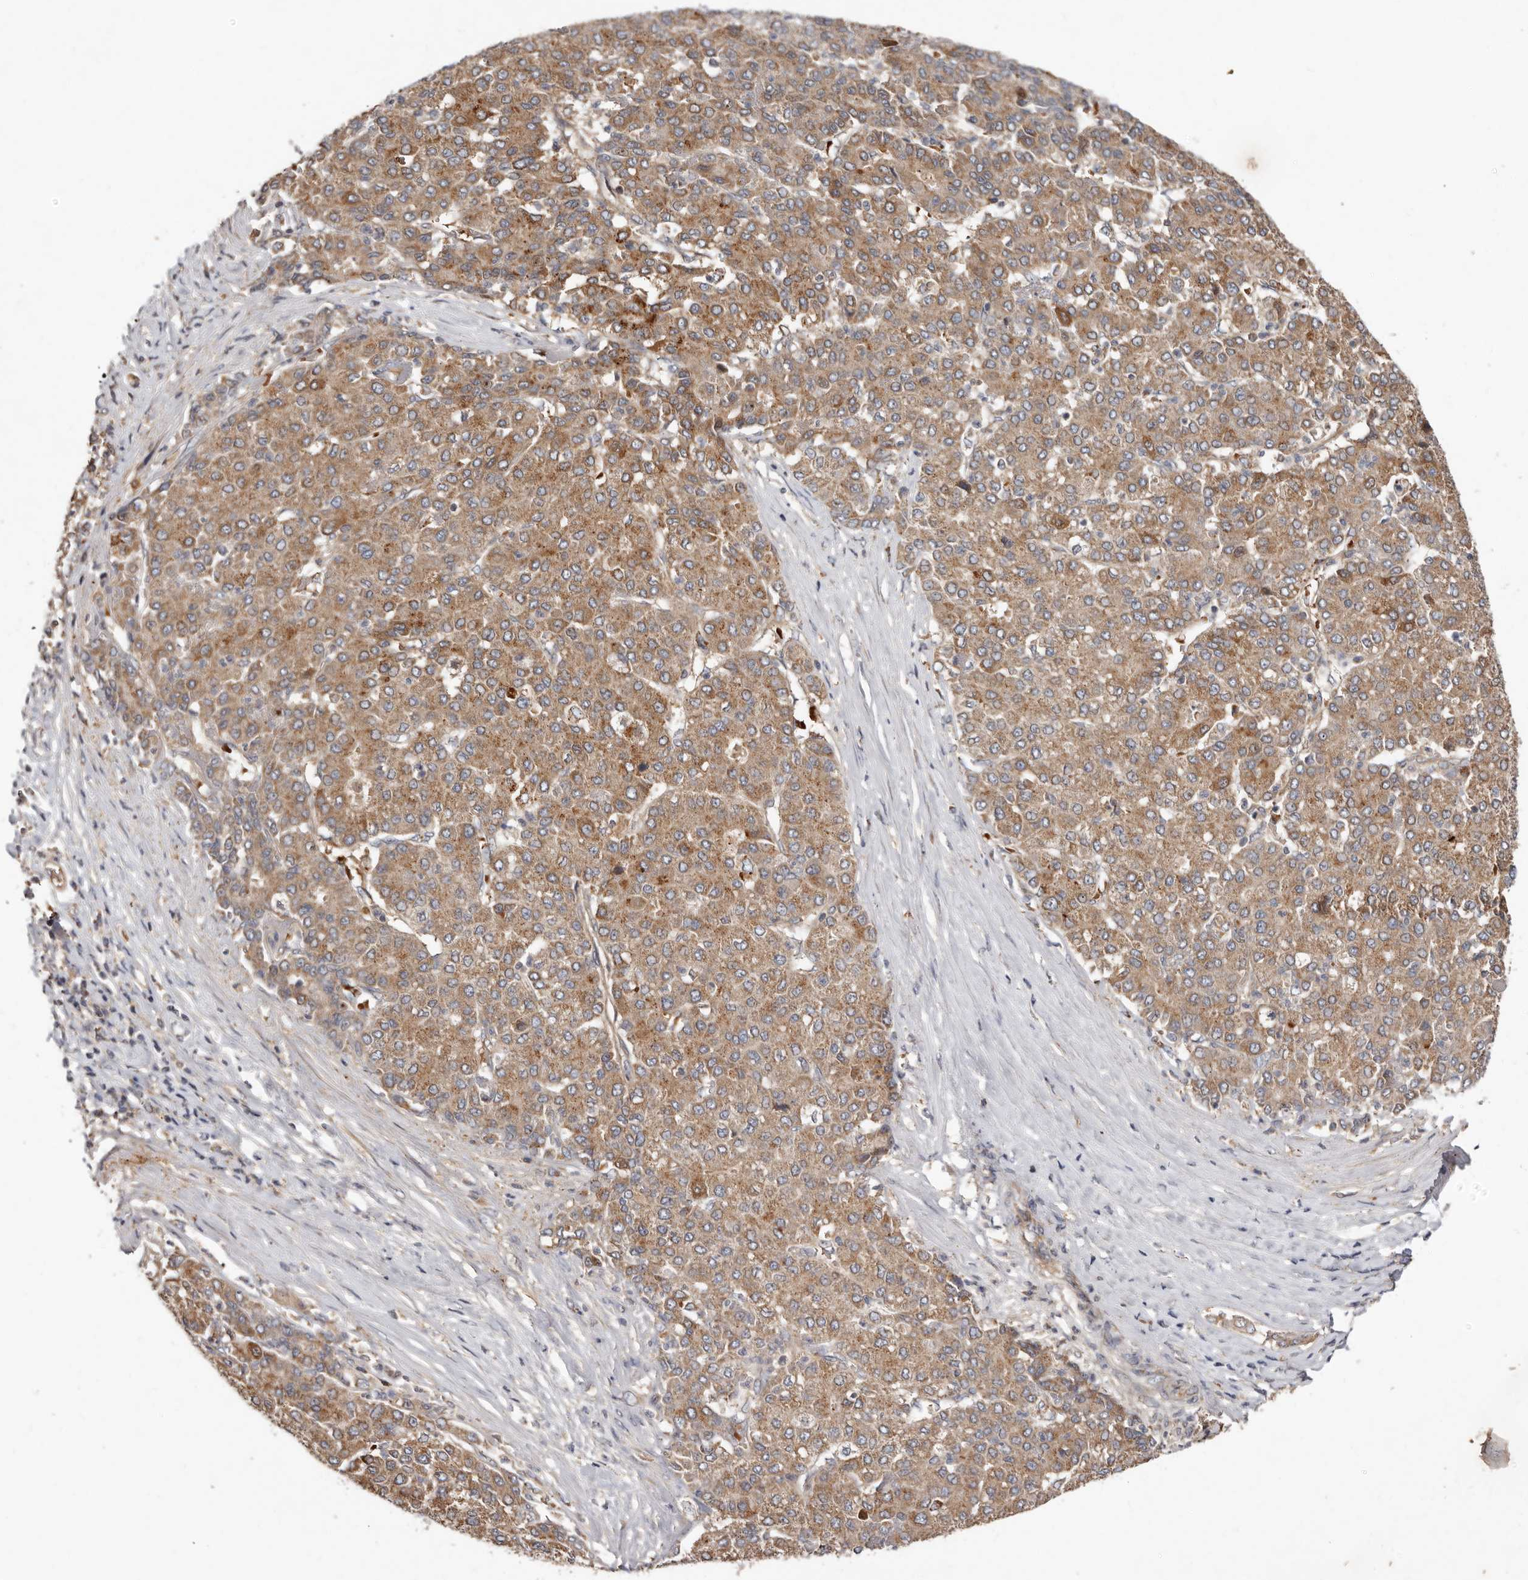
{"staining": {"intensity": "moderate", "quantity": ">75%", "location": "cytoplasmic/membranous"}, "tissue": "liver cancer", "cell_type": "Tumor cells", "image_type": "cancer", "snomed": [{"axis": "morphology", "description": "Carcinoma, Hepatocellular, NOS"}, {"axis": "topography", "description": "Liver"}], "caption": "Immunohistochemistry (IHC) staining of hepatocellular carcinoma (liver), which demonstrates medium levels of moderate cytoplasmic/membranous expression in about >75% of tumor cells indicating moderate cytoplasmic/membranous protein expression. The staining was performed using DAB (3,3'-diaminobenzidine) (brown) for protein detection and nuclei were counterstained in hematoxylin (blue).", "gene": "GOT1L1", "patient": {"sex": "male", "age": 65}}